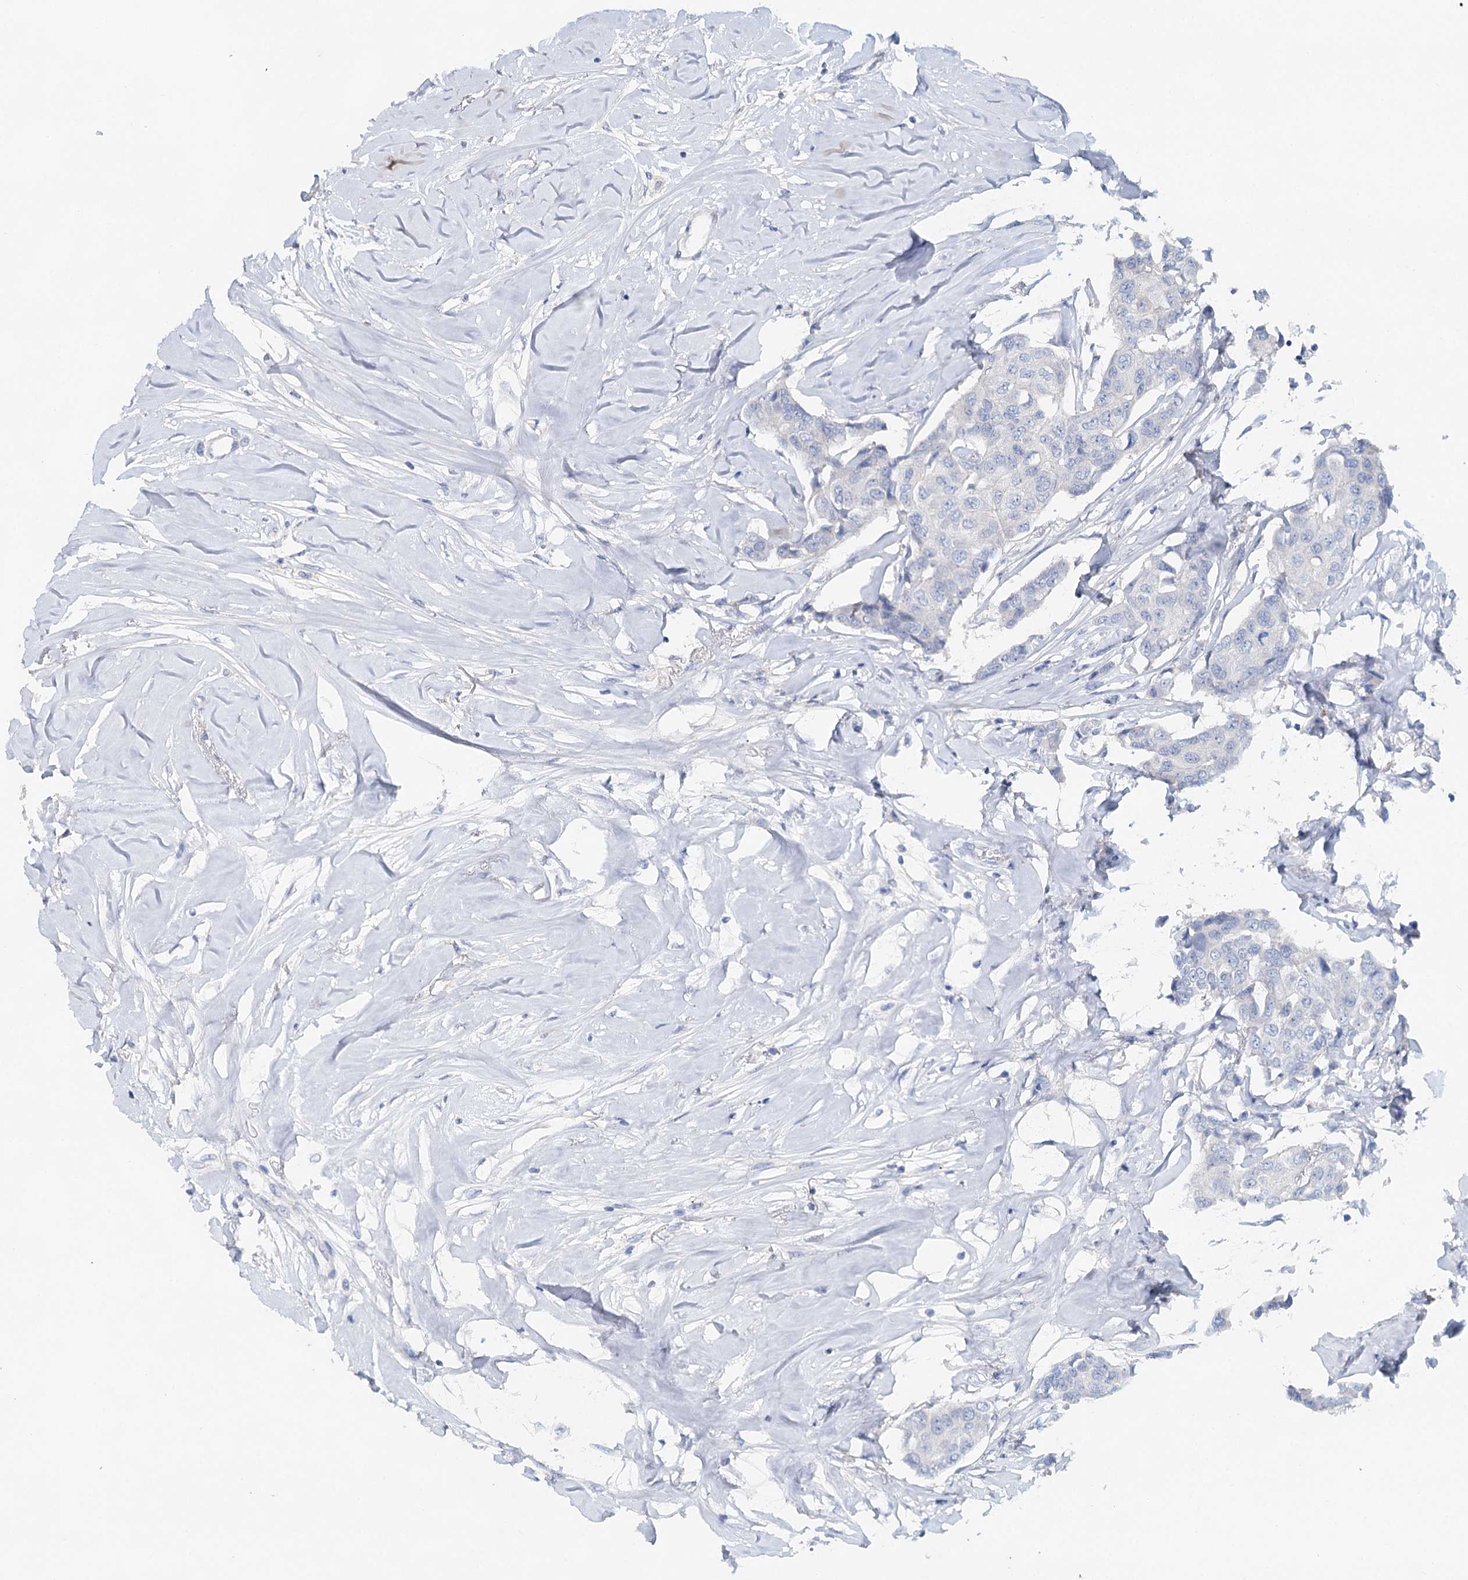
{"staining": {"intensity": "negative", "quantity": "none", "location": "none"}, "tissue": "breast cancer", "cell_type": "Tumor cells", "image_type": "cancer", "snomed": [{"axis": "morphology", "description": "Duct carcinoma"}, {"axis": "topography", "description": "Breast"}], "caption": "The immunohistochemistry image has no significant expression in tumor cells of breast intraductal carcinoma tissue. (DAB (3,3'-diaminobenzidine) immunohistochemistry (IHC), high magnification).", "gene": "MYL6B", "patient": {"sex": "female", "age": 80}}